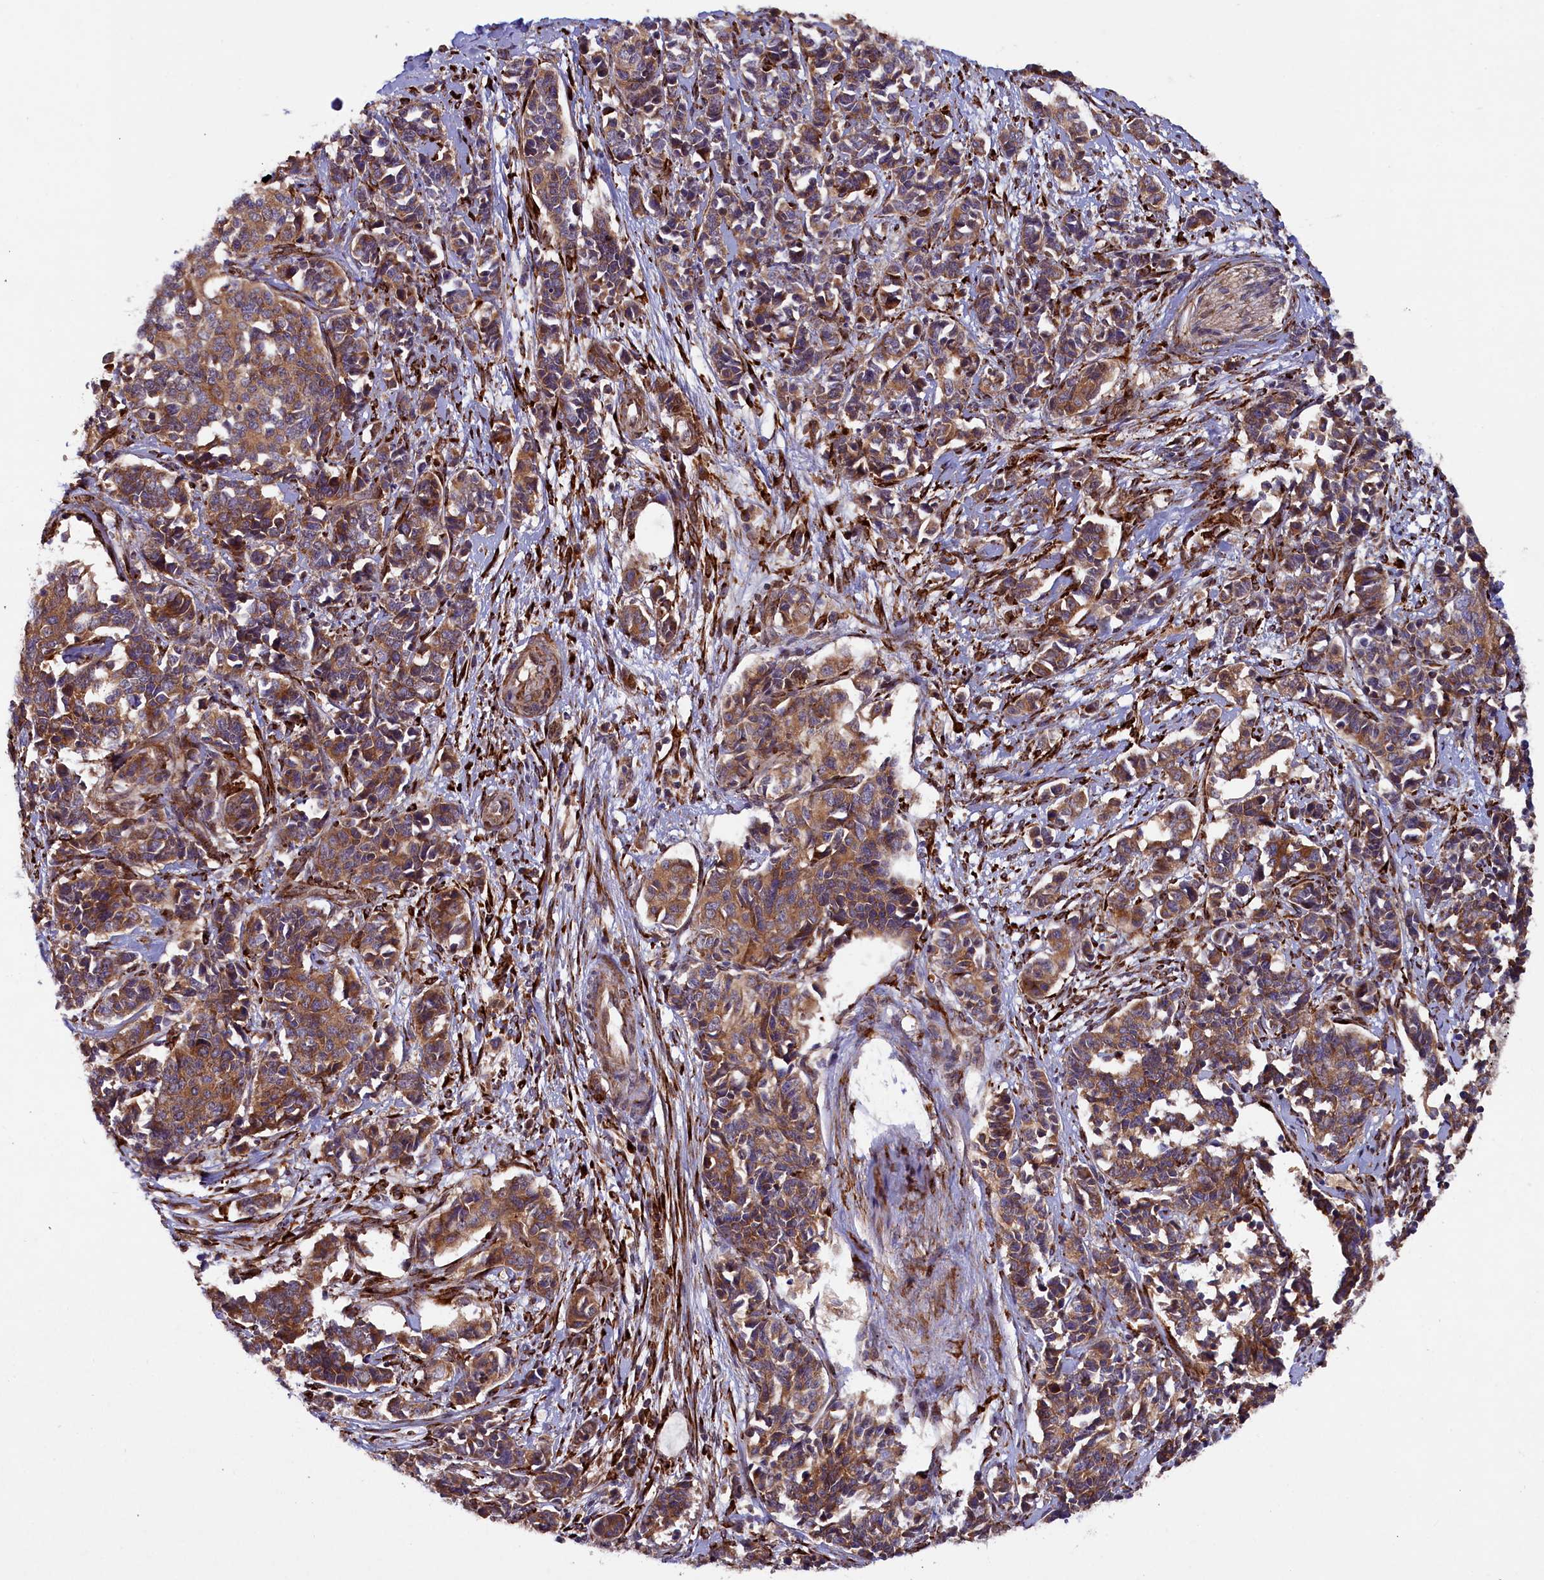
{"staining": {"intensity": "moderate", "quantity": ">75%", "location": "cytoplasmic/membranous"}, "tissue": "cervical cancer", "cell_type": "Tumor cells", "image_type": "cancer", "snomed": [{"axis": "morphology", "description": "Normal tissue, NOS"}, {"axis": "morphology", "description": "Squamous cell carcinoma, NOS"}, {"axis": "topography", "description": "Cervix"}], "caption": "Tumor cells show medium levels of moderate cytoplasmic/membranous expression in about >75% of cells in cervical cancer.", "gene": "ARRDC4", "patient": {"sex": "female", "age": 35}}